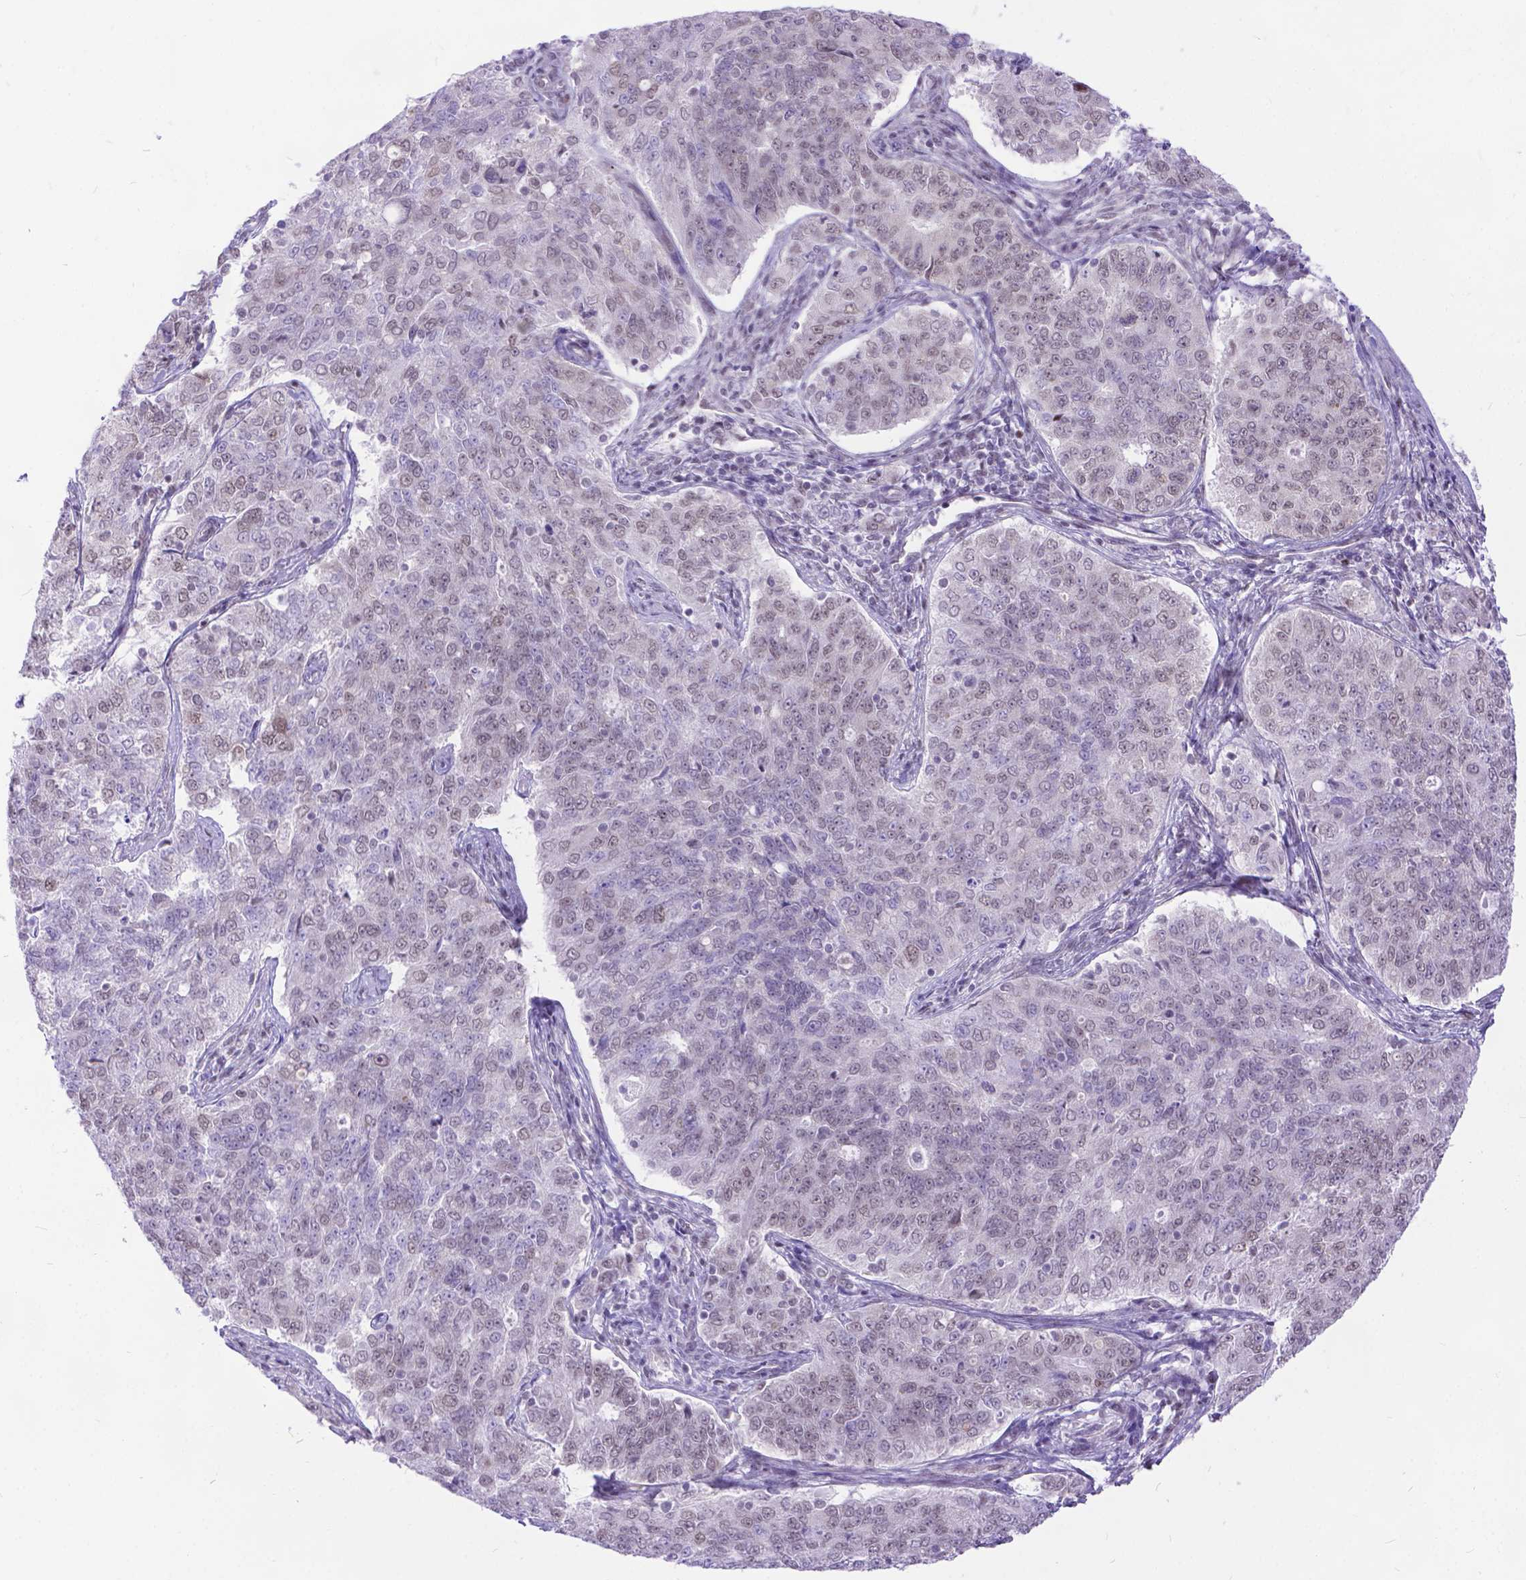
{"staining": {"intensity": "weak", "quantity": "25%-75%", "location": "nuclear"}, "tissue": "endometrial cancer", "cell_type": "Tumor cells", "image_type": "cancer", "snomed": [{"axis": "morphology", "description": "Adenocarcinoma, NOS"}, {"axis": "topography", "description": "Endometrium"}], "caption": "A photomicrograph of endometrial cancer stained for a protein reveals weak nuclear brown staining in tumor cells.", "gene": "FAM124B", "patient": {"sex": "female", "age": 43}}